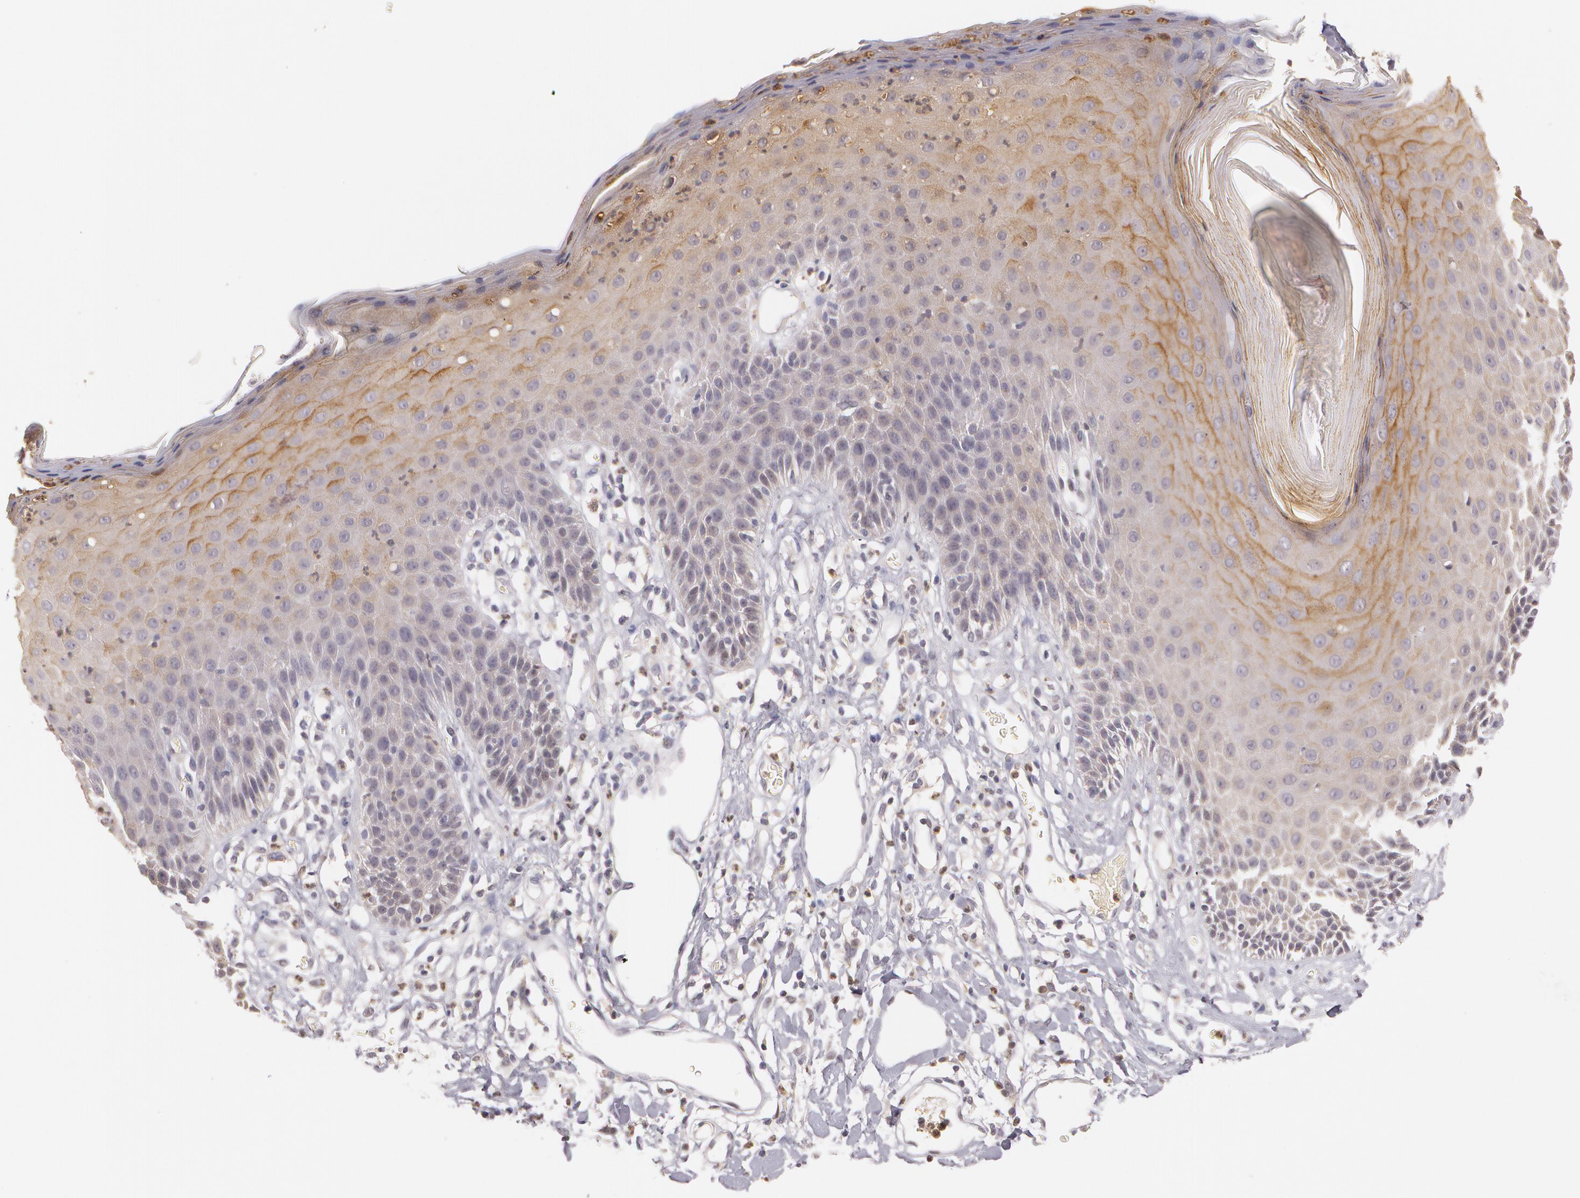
{"staining": {"intensity": "moderate", "quantity": "25%-75%", "location": "cytoplasmic/membranous"}, "tissue": "skin", "cell_type": "Epidermal cells", "image_type": "normal", "snomed": [{"axis": "morphology", "description": "Normal tissue, NOS"}, {"axis": "topography", "description": "Vulva"}, {"axis": "topography", "description": "Peripheral nerve tissue"}], "caption": "Protein analysis of unremarkable skin exhibits moderate cytoplasmic/membranous staining in about 25%-75% of epidermal cells. Immunohistochemistry stains the protein of interest in brown and the nuclei are stained blue.", "gene": "LRG1", "patient": {"sex": "female", "age": 68}}